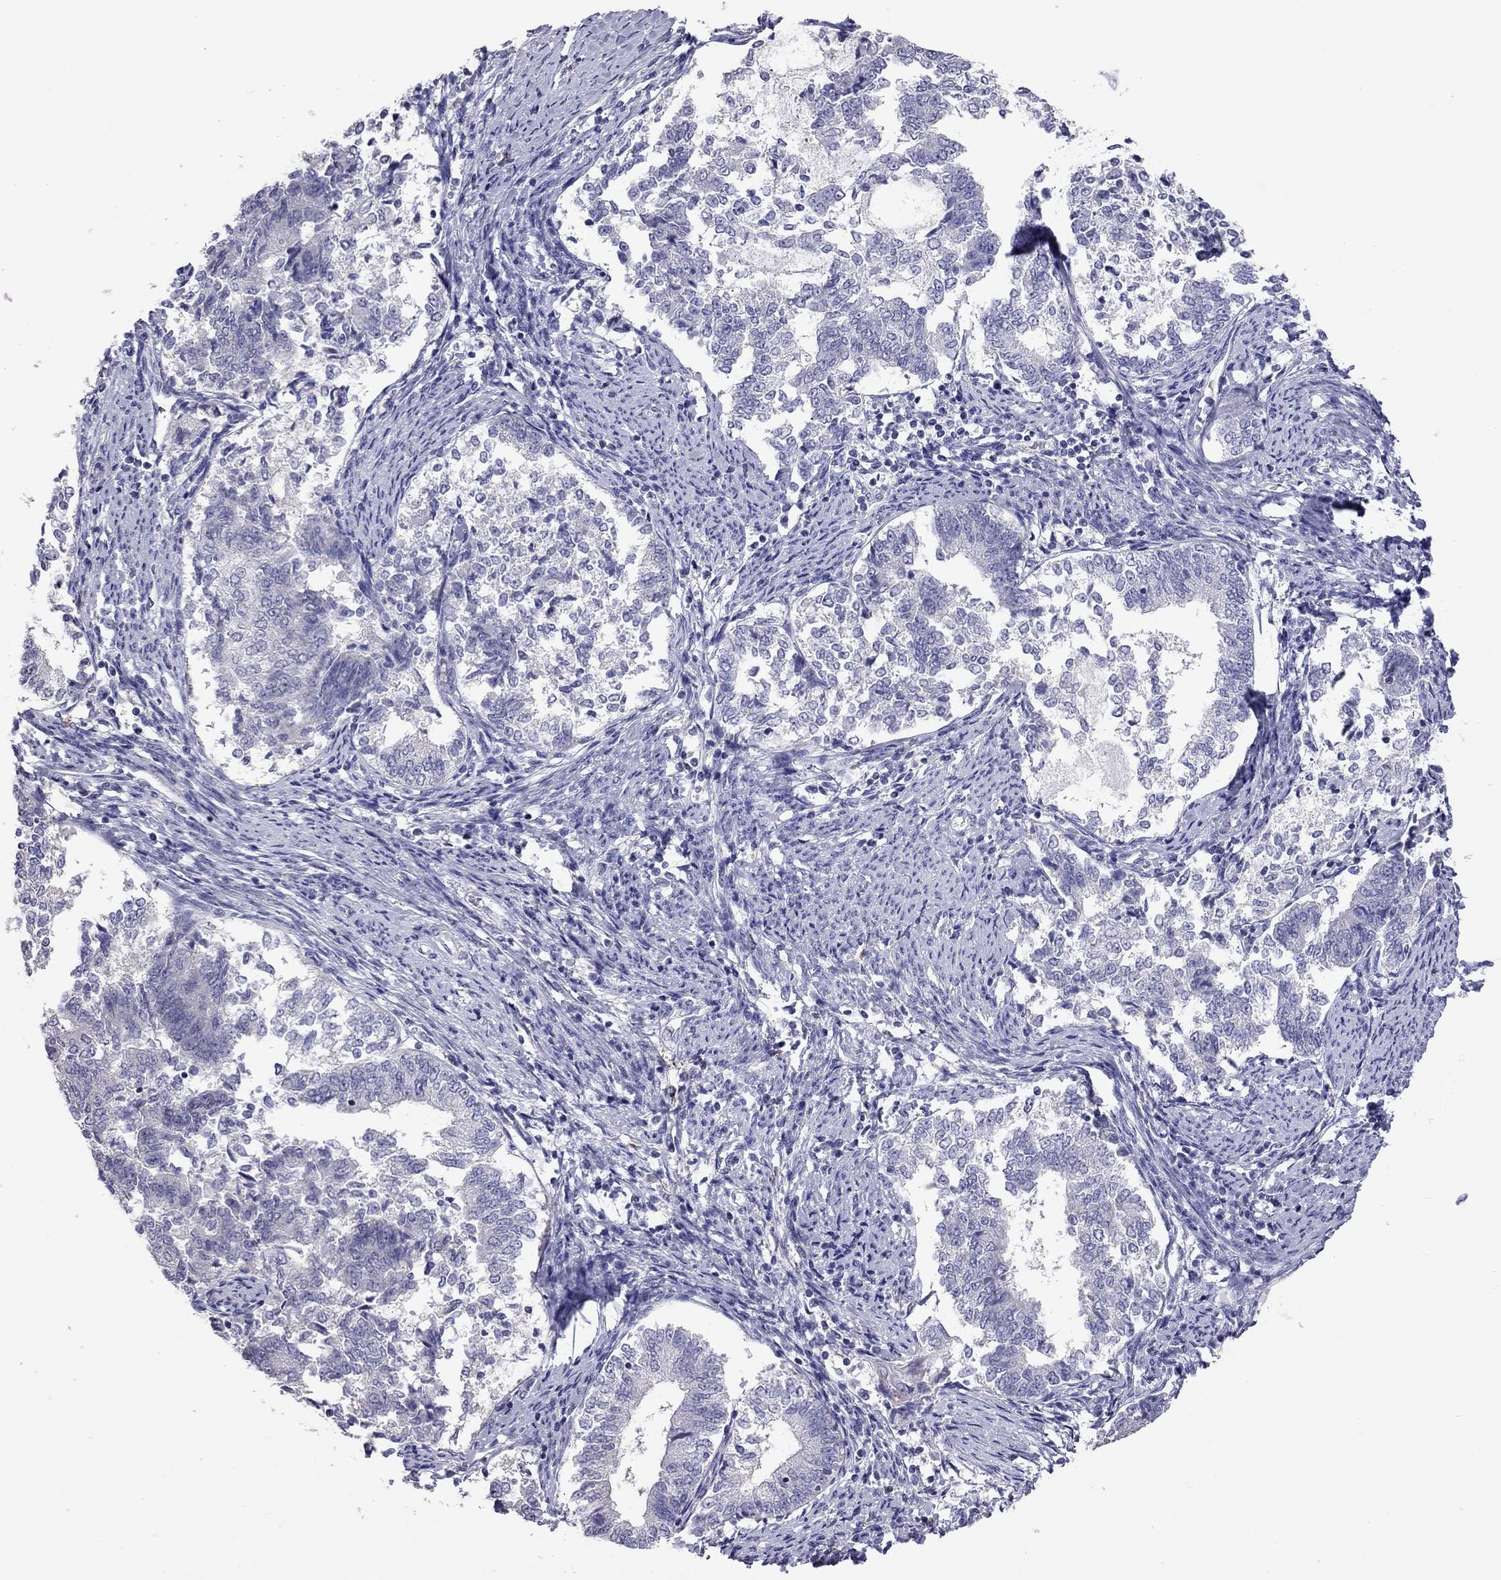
{"staining": {"intensity": "negative", "quantity": "none", "location": "none"}, "tissue": "endometrial cancer", "cell_type": "Tumor cells", "image_type": "cancer", "snomed": [{"axis": "morphology", "description": "Adenocarcinoma, NOS"}, {"axis": "topography", "description": "Endometrium"}], "caption": "Endometrial adenocarcinoma stained for a protein using immunohistochemistry reveals no expression tumor cells.", "gene": "PPP1R3A", "patient": {"sex": "female", "age": 65}}